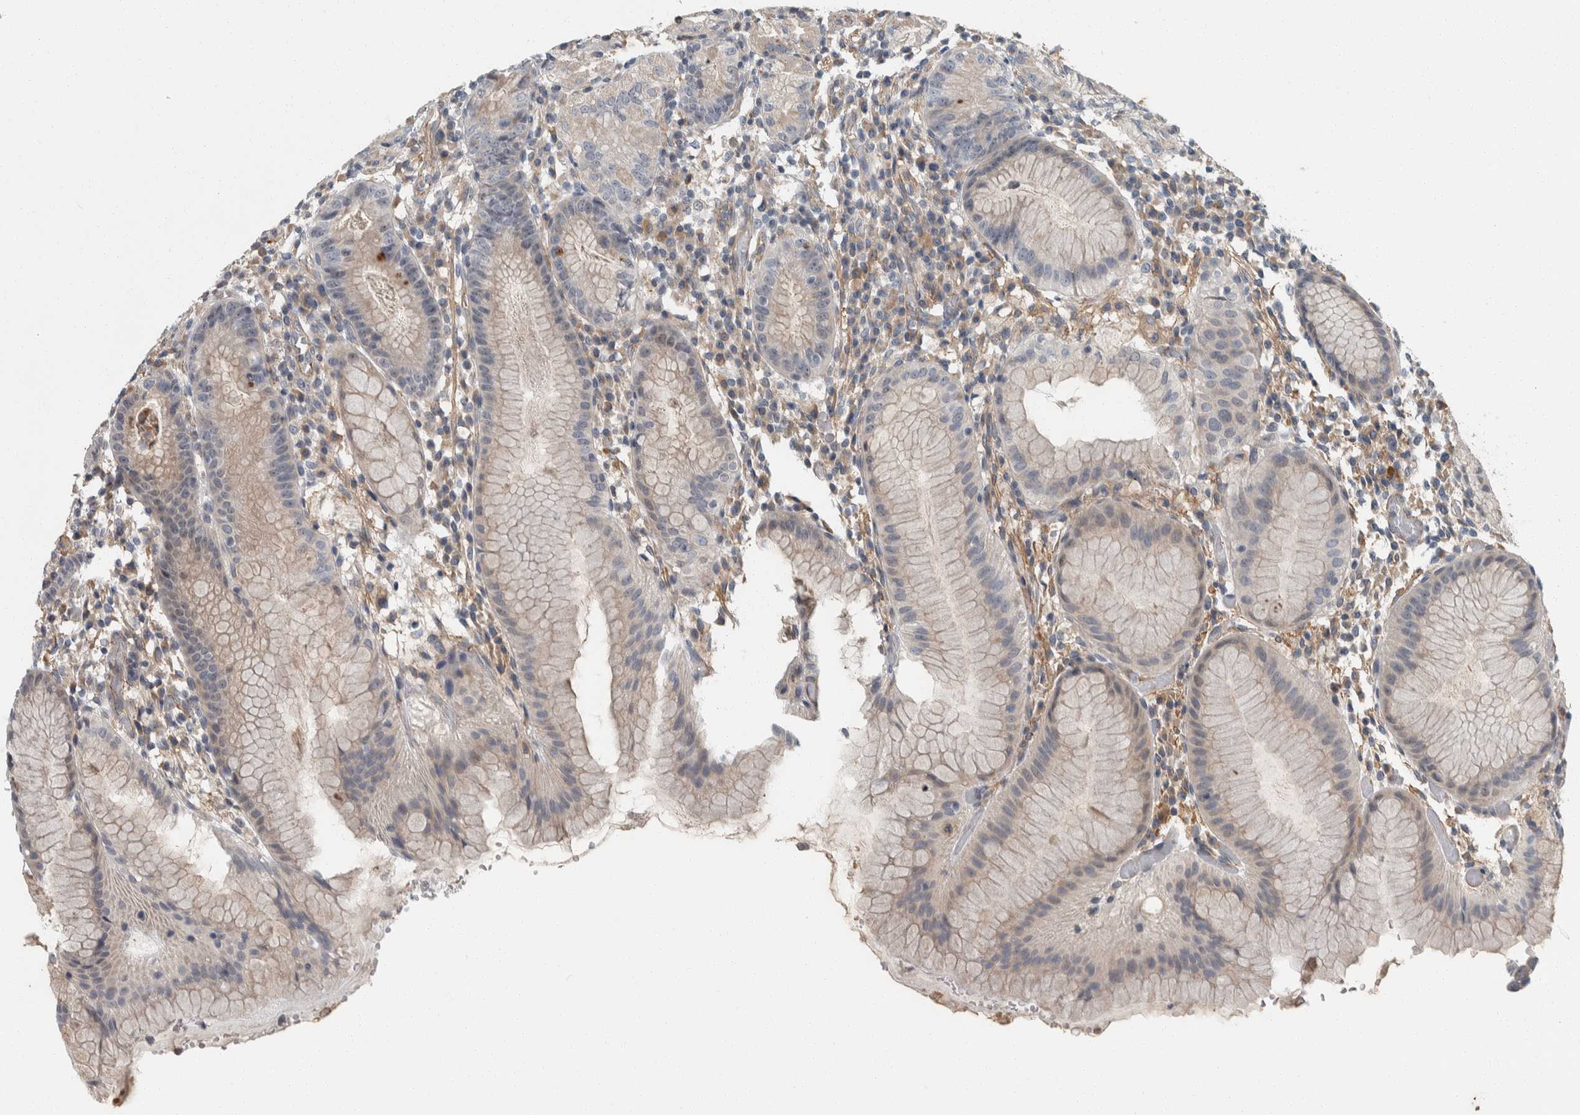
{"staining": {"intensity": "weak", "quantity": "<25%", "location": "cytoplasmic/membranous"}, "tissue": "stomach", "cell_type": "Glandular cells", "image_type": "normal", "snomed": [{"axis": "morphology", "description": "Normal tissue, NOS"}, {"axis": "topography", "description": "Stomach"}, {"axis": "topography", "description": "Stomach, lower"}], "caption": "A high-resolution image shows immunohistochemistry staining of normal stomach, which shows no significant expression in glandular cells.", "gene": "KCNJ3", "patient": {"sex": "female", "age": 75}}